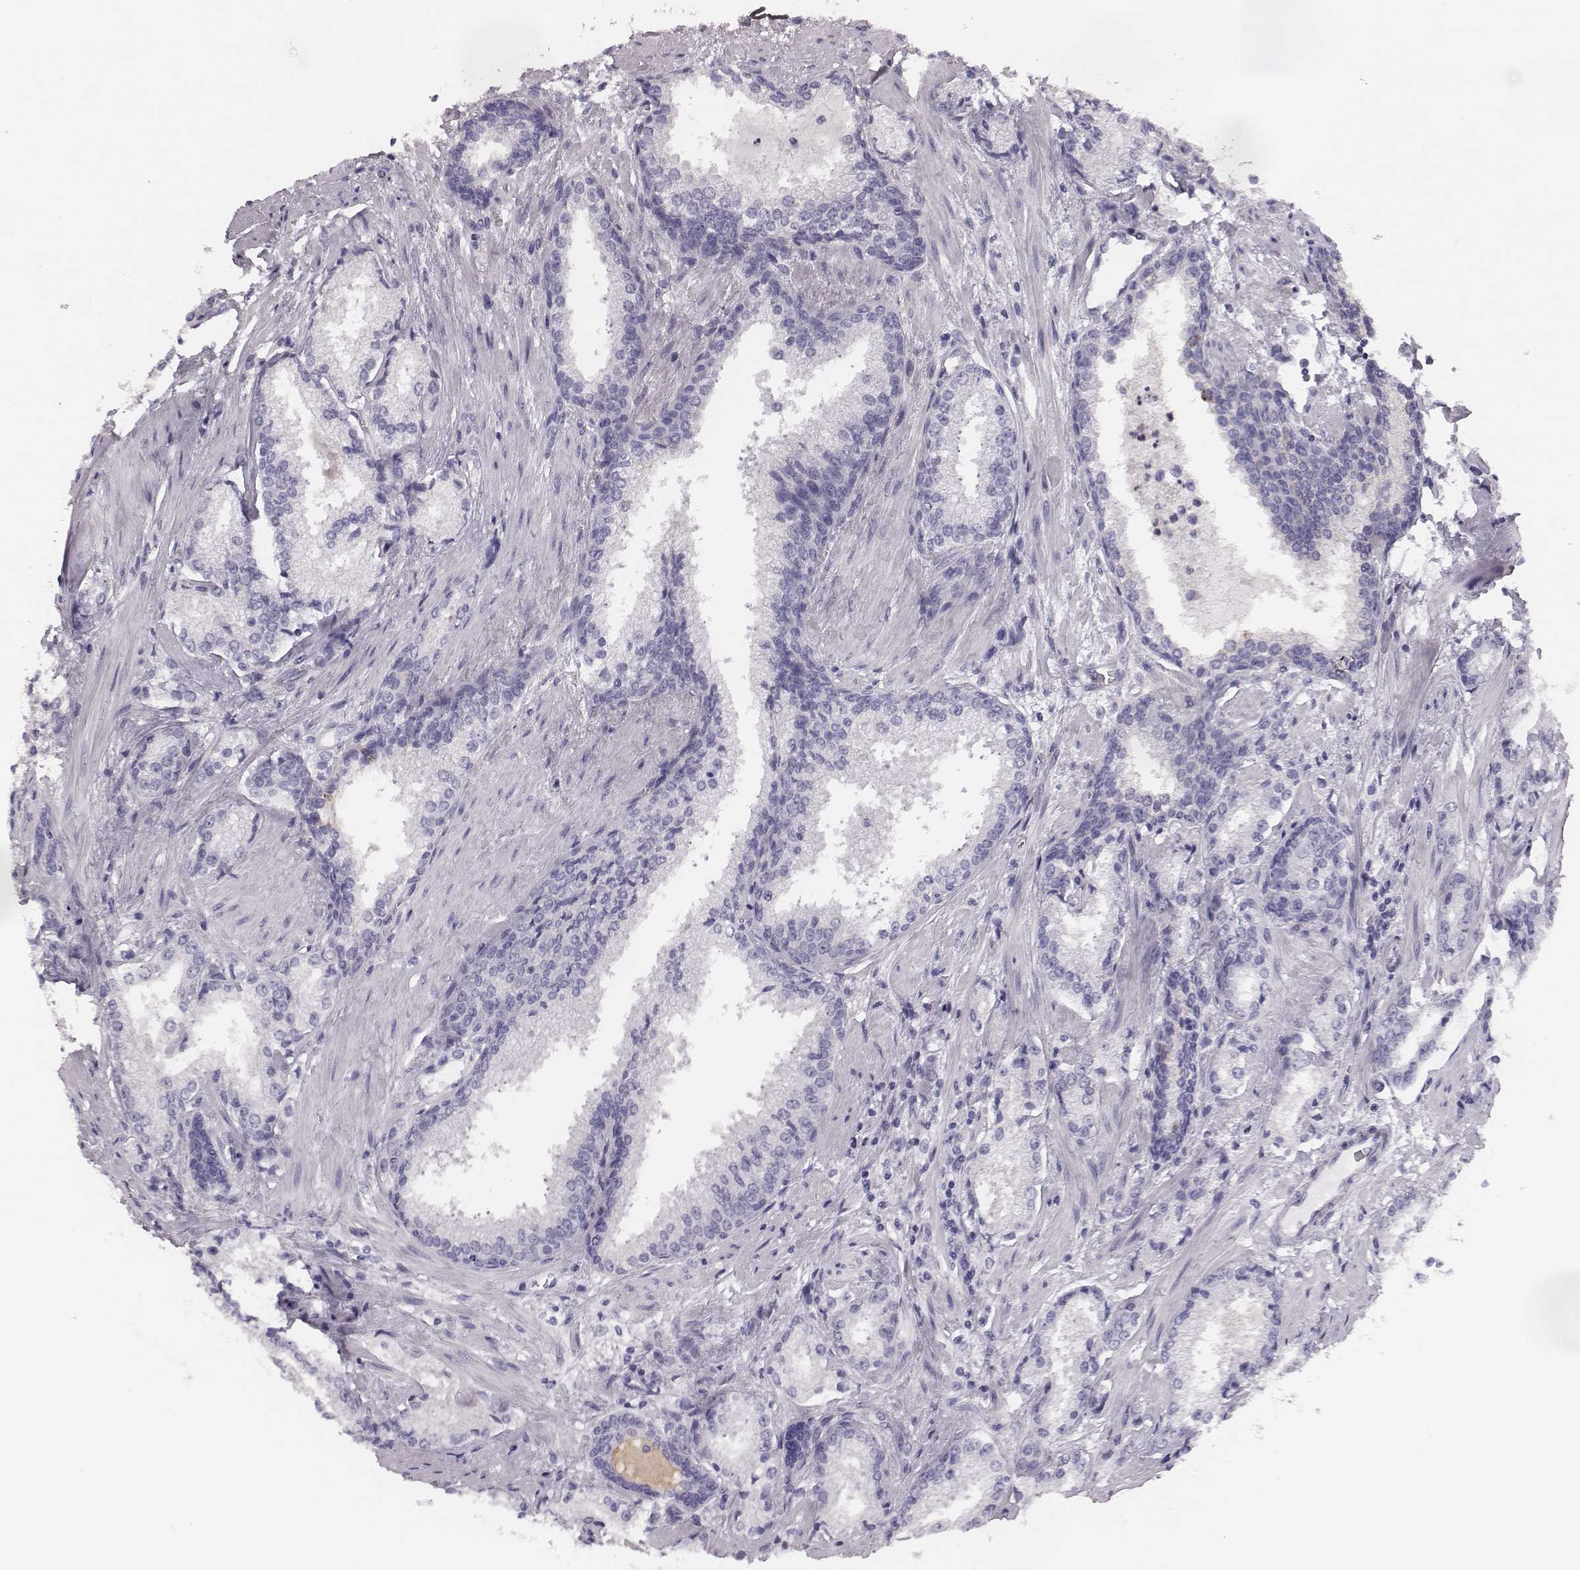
{"staining": {"intensity": "negative", "quantity": "none", "location": "none"}, "tissue": "prostate cancer", "cell_type": "Tumor cells", "image_type": "cancer", "snomed": [{"axis": "morphology", "description": "Adenocarcinoma, Low grade"}, {"axis": "topography", "description": "Prostate"}], "caption": "High magnification brightfield microscopy of adenocarcinoma (low-grade) (prostate) stained with DAB (brown) and counterstained with hematoxylin (blue): tumor cells show no significant expression. (Brightfield microscopy of DAB (3,3'-diaminobenzidine) immunohistochemistry (IHC) at high magnification).", "gene": "CSH1", "patient": {"sex": "male", "age": 56}}